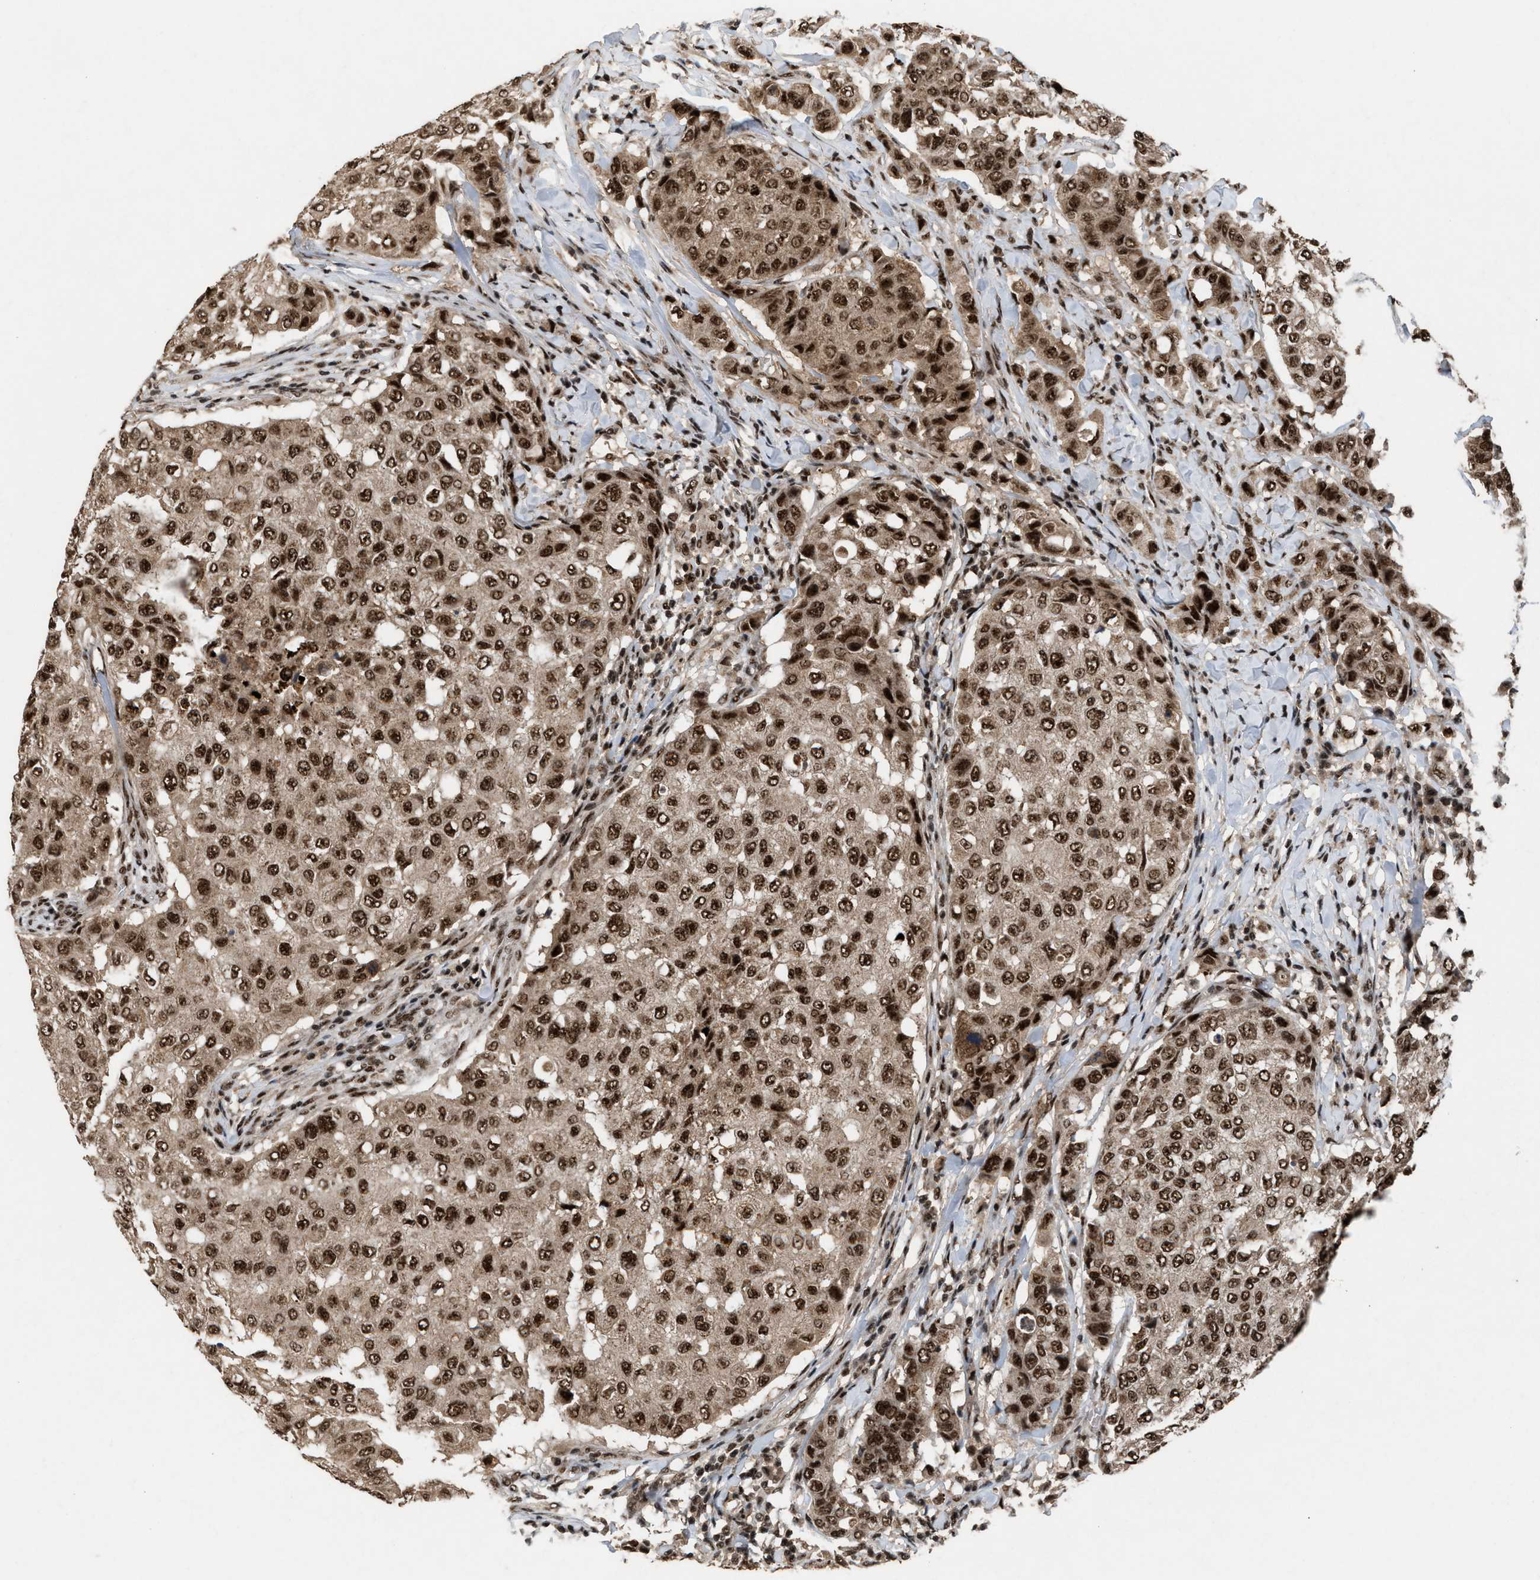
{"staining": {"intensity": "strong", "quantity": ">75%", "location": "cytoplasmic/membranous,nuclear"}, "tissue": "breast cancer", "cell_type": "Tumor cells", "image_type": "cancer", "snomed": [{"axis": "morphology", "description": "Duct carcinoma"}, {"axis": "topography", "description": "Breast"}], "caption": "Breast intraductal carcinoma stained with immunohistochemistry exhibits strong cytoplasmic/membranous and nuclear expression in about >75% of tumor cells. (Stains: DAB in brown, nuclei in blue, Microscopy: brightfield microscopy at high magnification).", "gene": "PRPF4", "patient": {"sex": "female", "age": 27}}